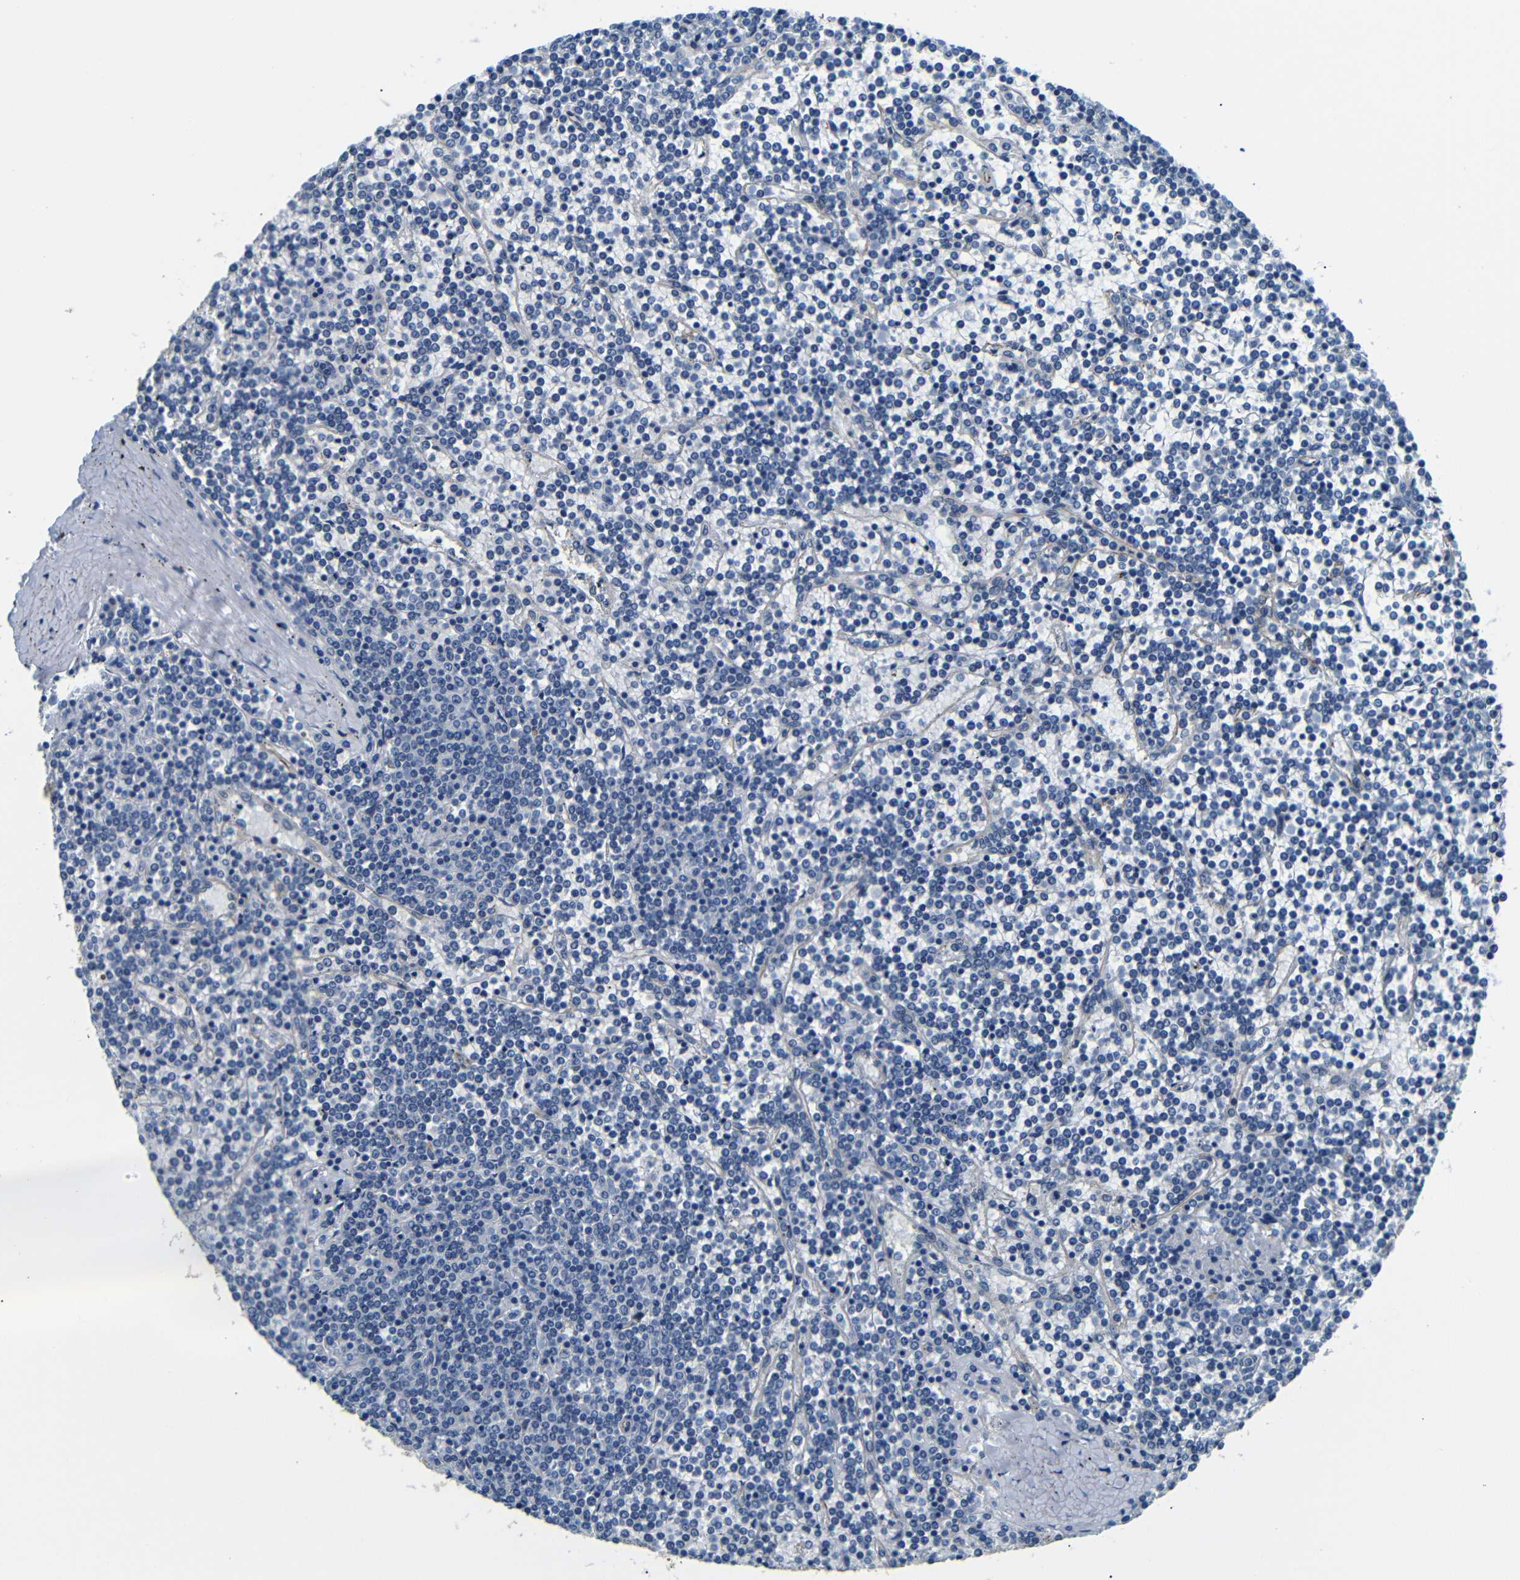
{"staining": {"intensity": "negative", "quantity": "none", "location": "none"}, "tissue": "lymphoma", "cell_type": "Tumor cells", "image_type": "cancer", "snomed": [{"axis": "morphology", "description": "Malignant lymphoma, non-Hodgkin's type, Low grade"}, {"axis": "topography", "description": "Spleen"}], "caption": "A micrograph of human malignant lymphoma, non-Hodgkin's type (low-grade) is negative for staining in tumor cells.", "gene": "TAFA1", "patient": {"sex": "female", "age": 19}}